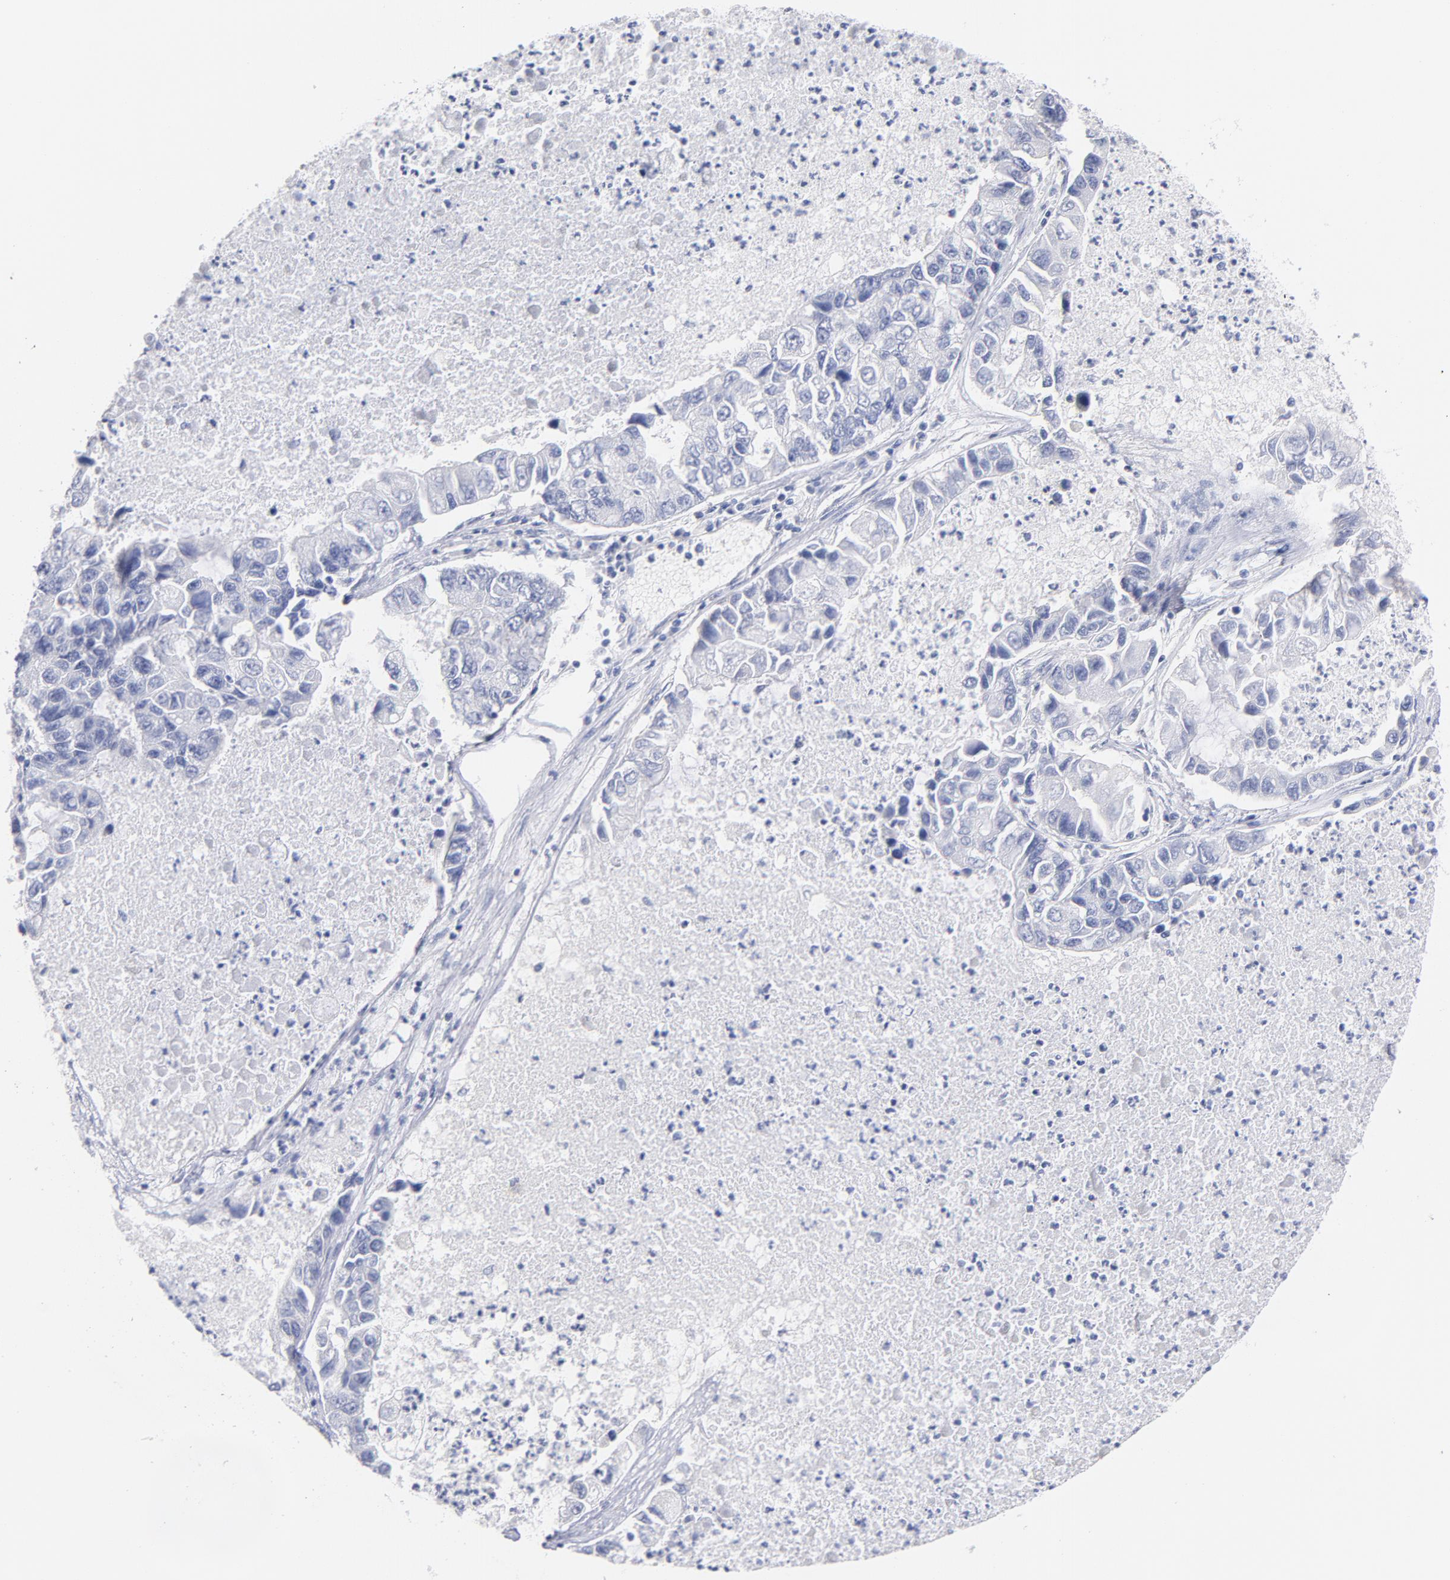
{"staining": {"intensity": "negative", "quantity": "none", "location": "none"}, "tissue": "lung cancer", "cell_type": "Tumor cells", "image_type": "cancer", "snomed": [{"axis": "morphology", "description": "Adenocarcinoma, NOS"}, {"axis": "topography", "description": "Lung"}], "caption": "This is a histopathology image of immunohistochemistry (IHC) staining of adenocarcinoma (lung), which shows no expression in tumor cells.", "gene": "SCGN", "patient": {"sex": "female", "age": 51}}